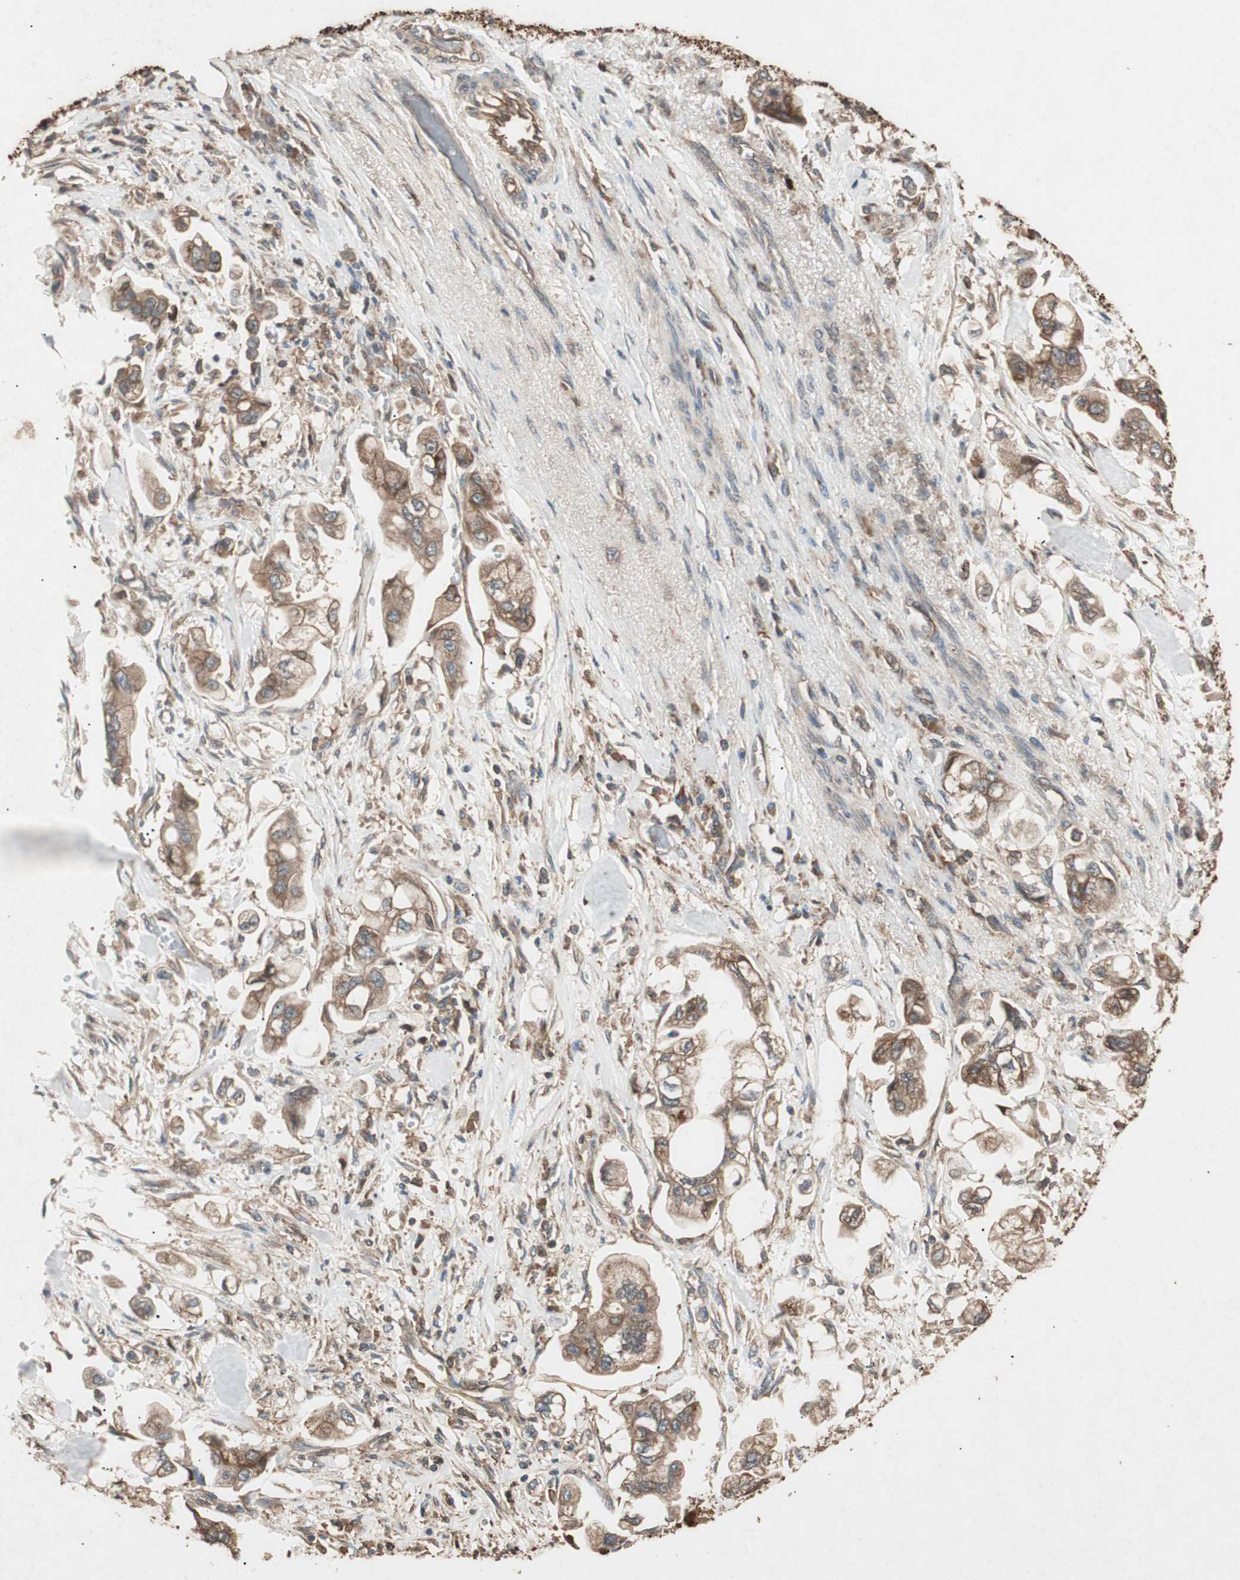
{"staining": {"intensity": "moderate", "quantity": ">75%", "location": "cytoplasmic/membranous"}, "tissue": "stomach cancer", "cell_type": "Tumor cells", "image_type": "cancer", "snomed": [{"axis": "morphology", "description": "Adenocarcinoma, NOS"}, {"axis": "topography", "description": "Stomach"}], "caption": "Immunohistochemical staining of human stomach adenocarcinoma shows moderate cytoplasmic/membranous protein positivity in about >75% of tumor cells.", "gene": "CCN4", "patient": {"sex": "male", "age": 62}}